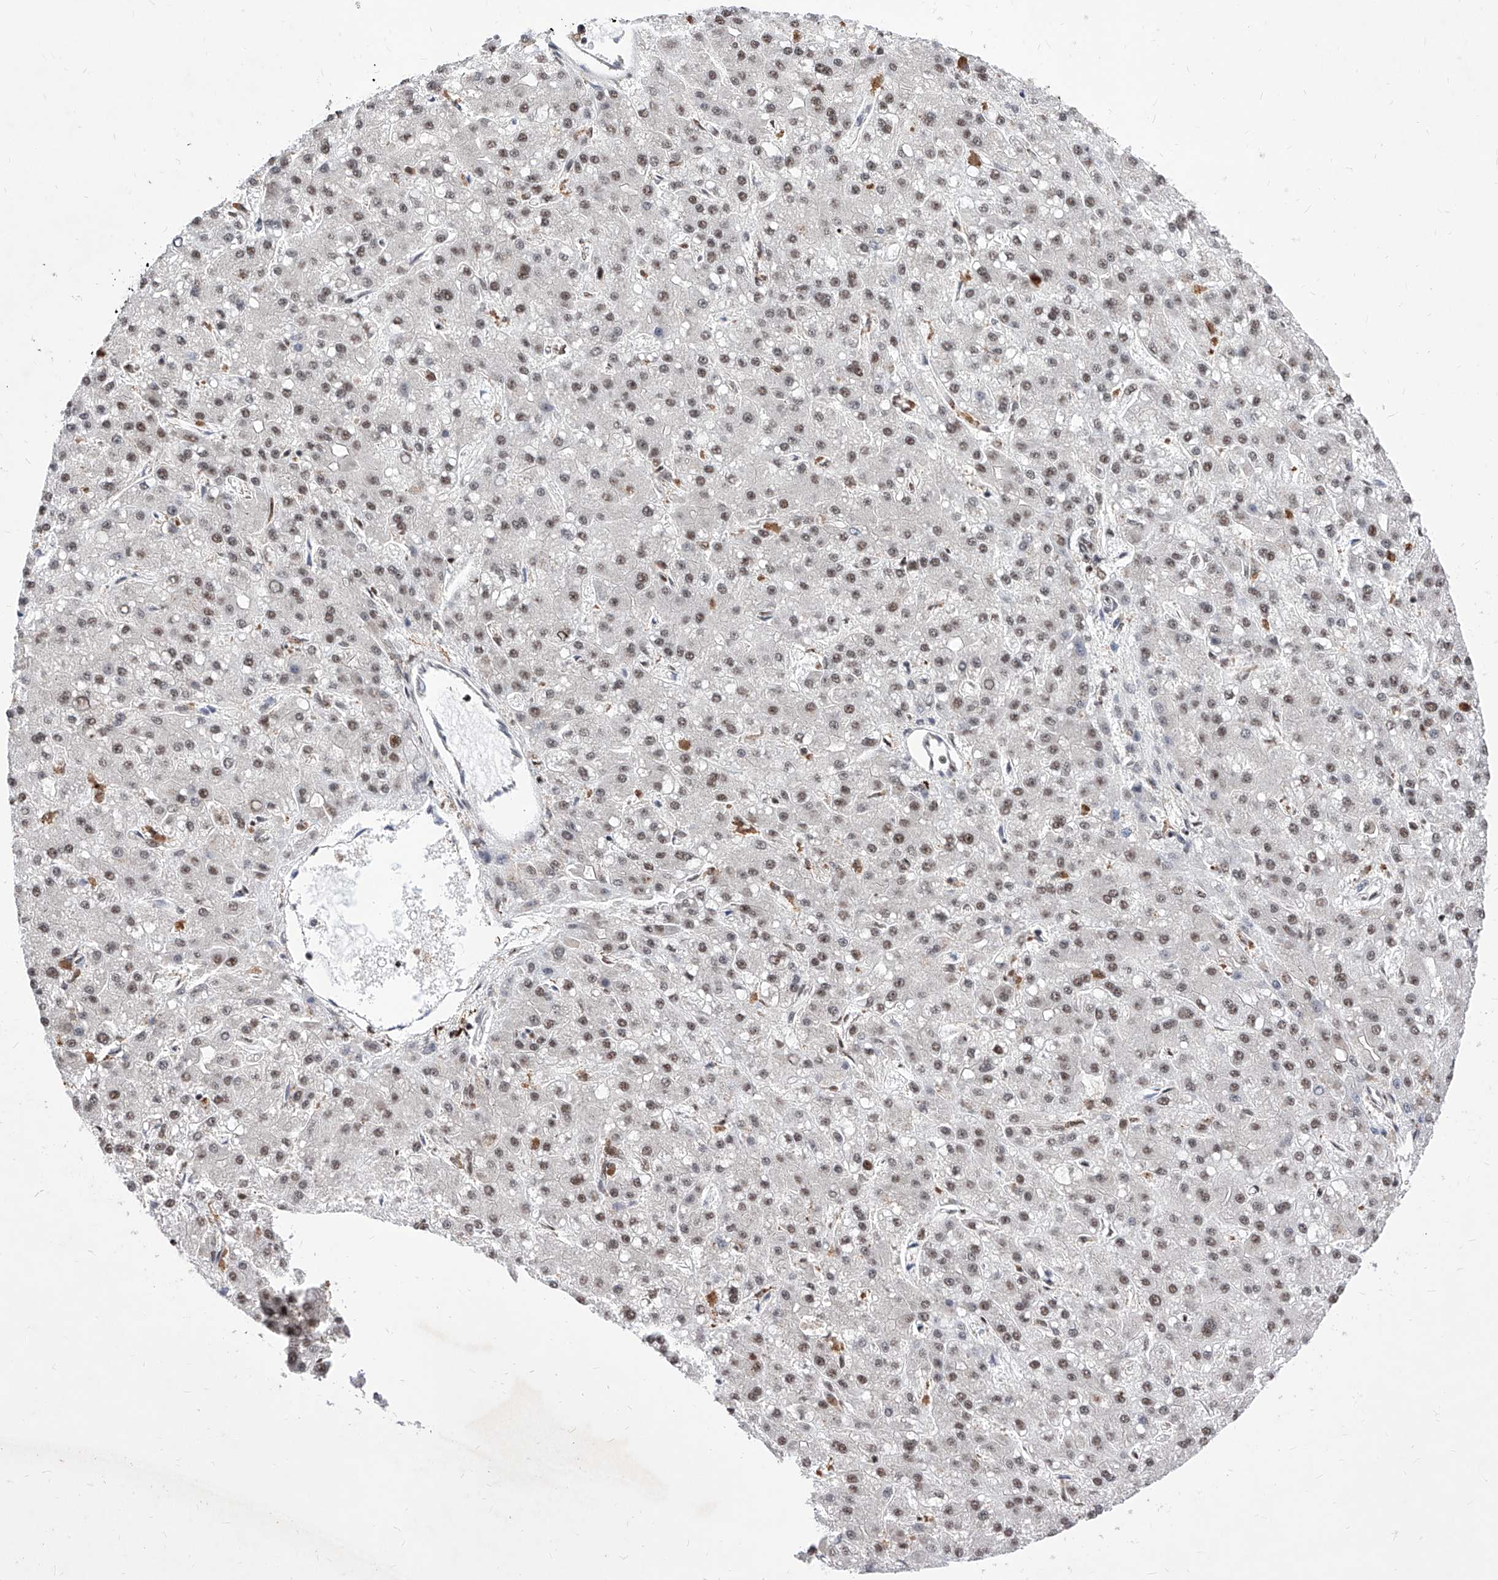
{"staining": {"intensity": "weak", "quantity": "25%-75%", "location": "nuclear"}, "tissue": "liver cancer", "cell_type": "Tumor cells", "image_type": "cancer", "snomed": [{"axis": "morphology", "description": "Carcinoma, Hepatocellular, NOS"}, {"axis": "topography", "description": "Liver"}], "caption": "This photomicrograph exhibits IHC staining of liver cancer, with low weak nuclear expression in about 25%-75% of tumor cells.", "gene": "PHF5A", "patient": {"sex": "male", "age": 67}}